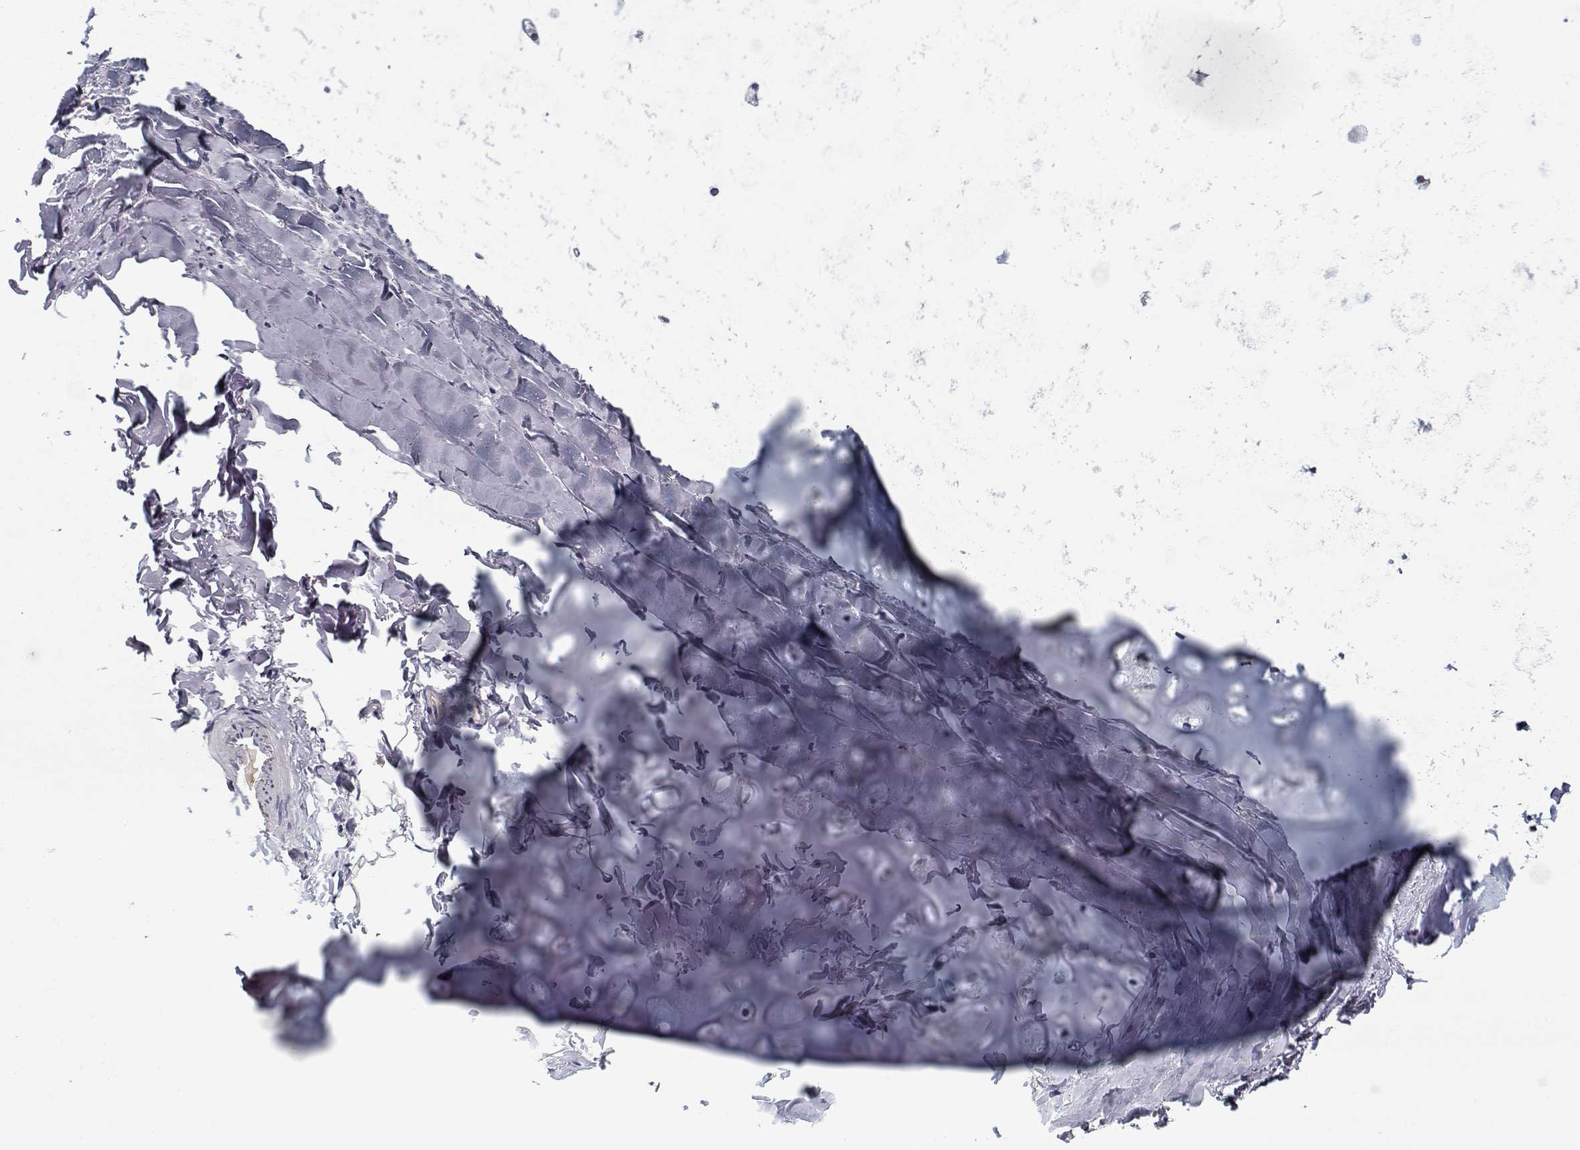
{"staining": {"intensity": "negative", "quantity": "none", "location": "none"}, "tissue": "soft tissue", "cell_type": "Chondrocytes", "image_type": "normal", "snomed": [{"axis": "morphology", "description": "Normal tissue, NOS"}, {"axis": "topography", "description": "Lymph node"}, {"axis": "topography", "description": "Bronchus"}], "caption": "The photomicrograph displays no significant expression in chondrocytes of soft tissue.", "gene": "DDX25", "patient": {"sex": "female", "age": 70}}